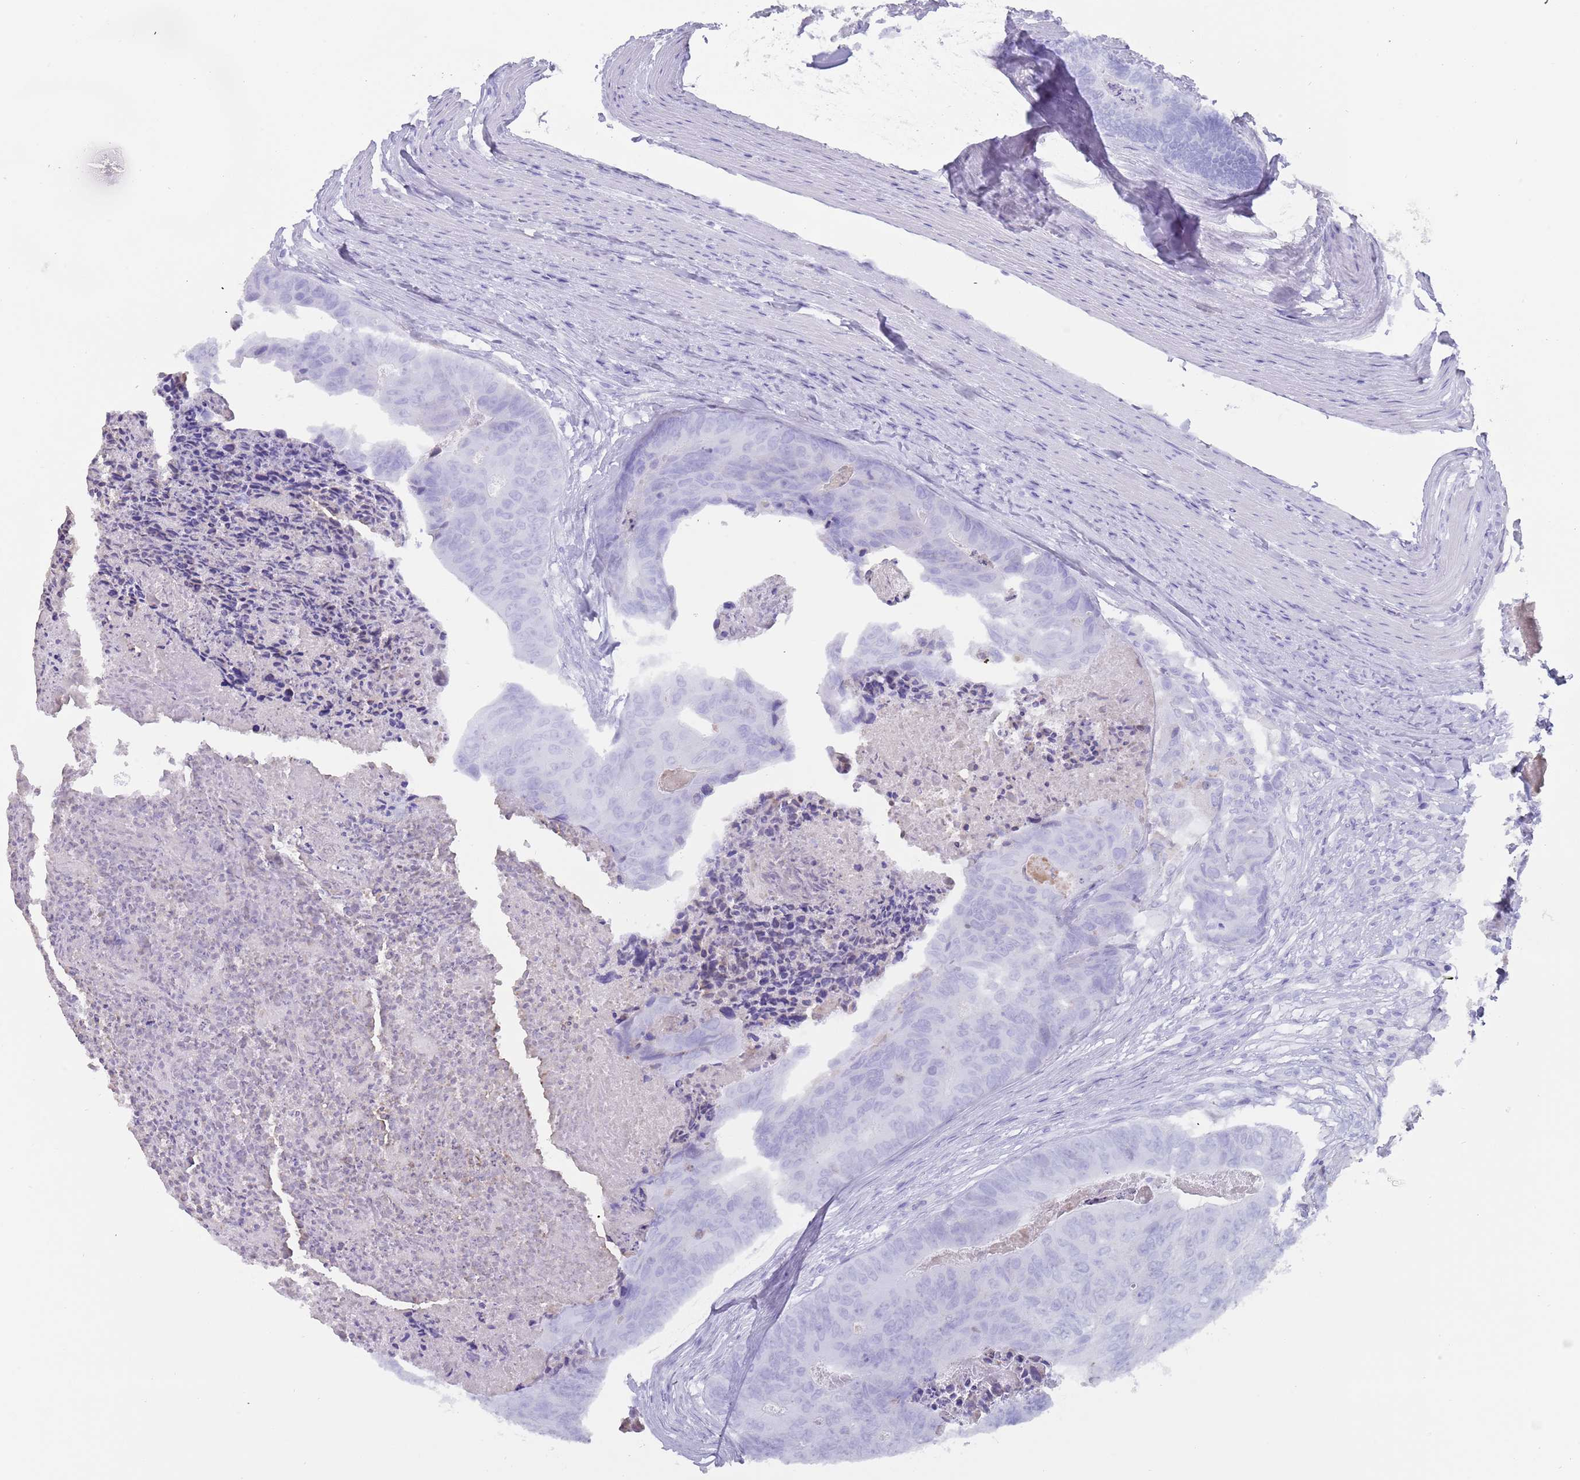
{"staining": {"intensity": "negative", "quantity": "none", "location": "none"}, "tissue": "colorectal cancer", "cell_type": "Tumor cells", "image_type": "cancer", "snomed": [{"axis": "morphology", "description": "Adenocarcinoma, NOS"}, {"axis": "topography", "description": "Colon"}], "caption": "DAB (3,3'-diaminobenzidine) immunohistochemical staining of adenocarcinoma (colorectal) reveals no significant expression in tumor cells. (IHC, brightfield microscopy, high magnification).", "gene": "HDAC8", "patient": {"sex": "female", "age": 67}}